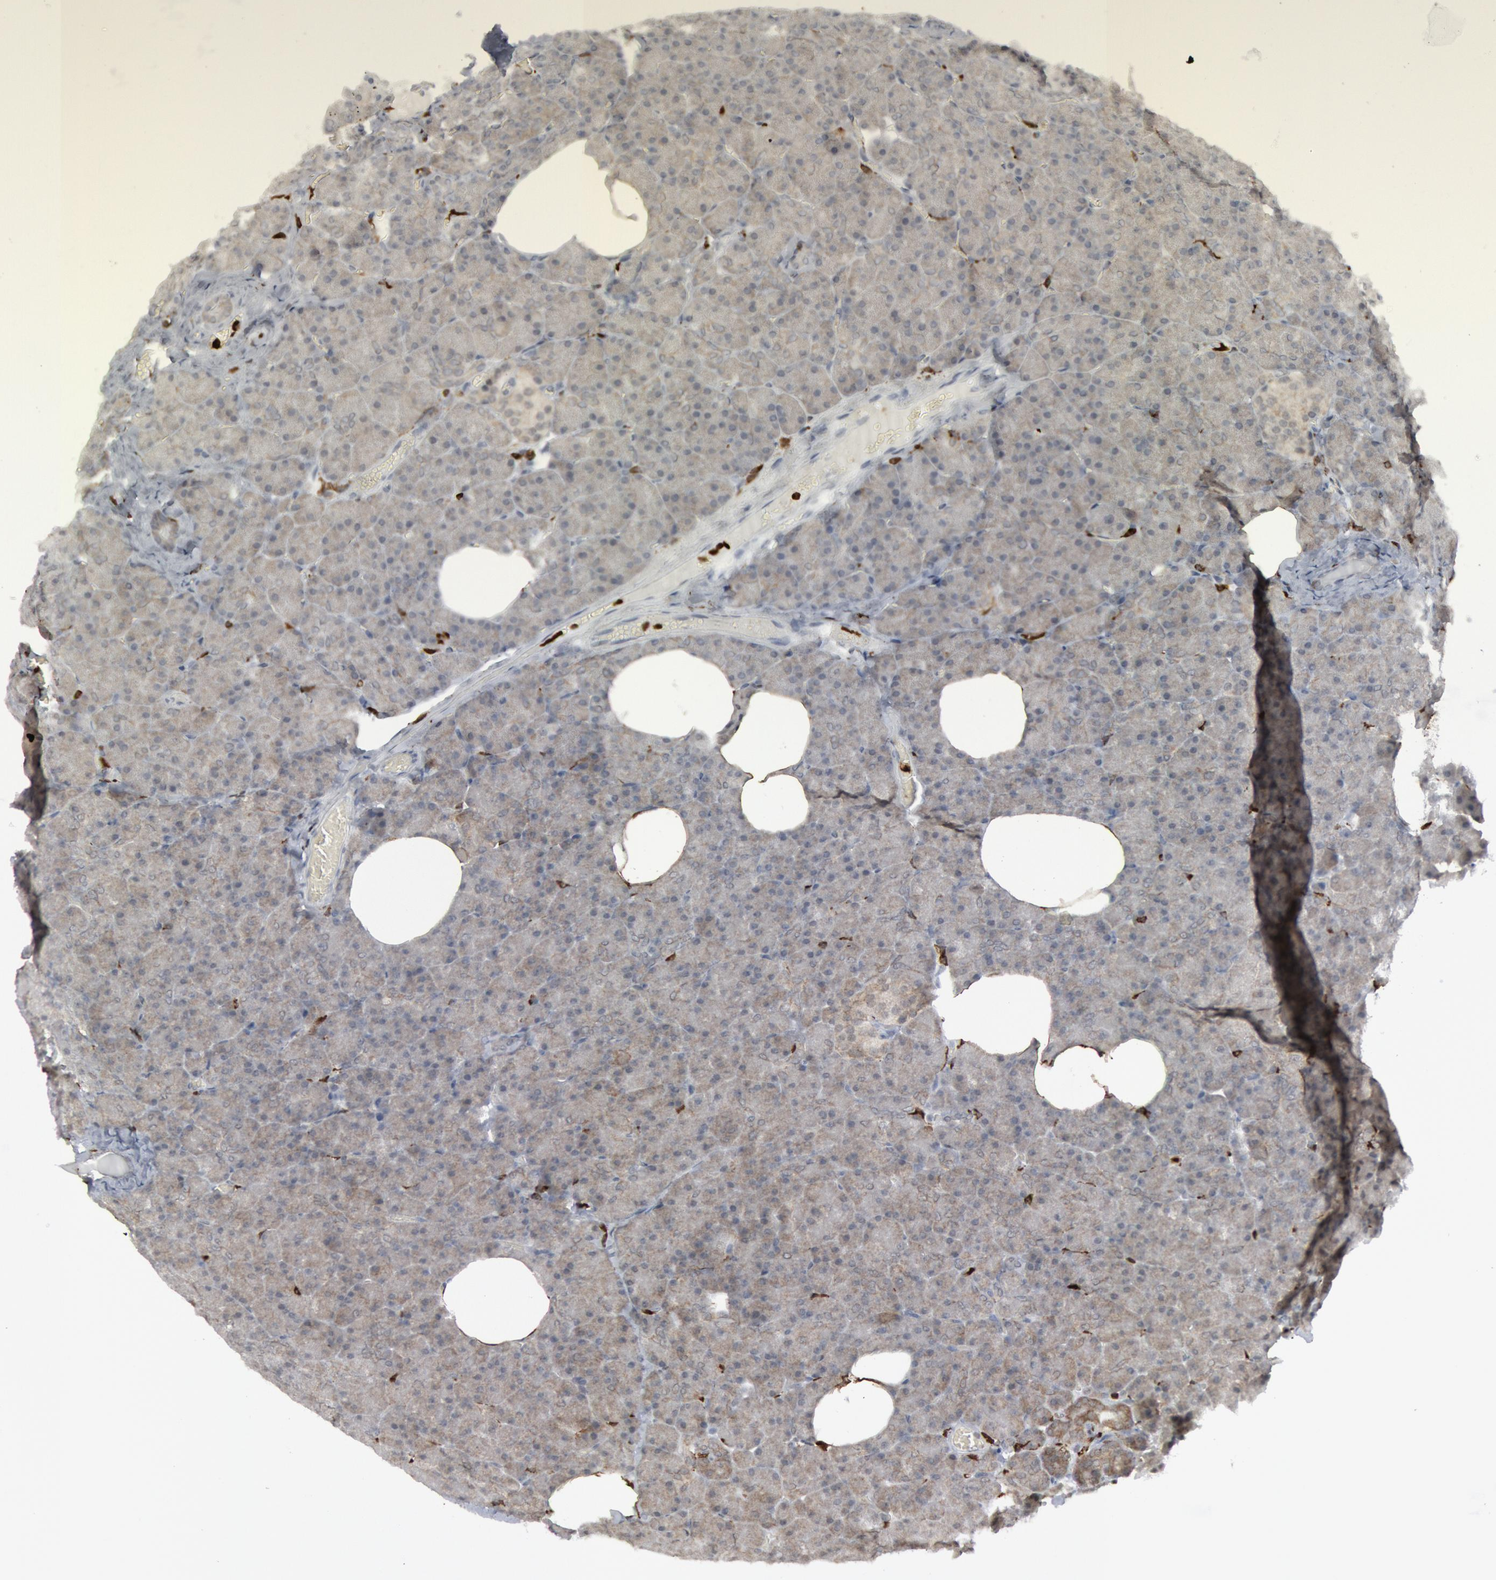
{"staining": {"intensity": "weak", "quantity": ">75%", "location": "cytoplasmic/membranous"}, "tissue": "pancreas", "cell_type": "Exocrine glandular cells", "image_type": "normal", "snomed": [{"axis": "morphology", "description": "Normal tissue, NOS"}, {"axis": "topography", "description": "Pancreas"}], "caption": "Unremarkable pancreas reveals weak cytoplasmic/membranous expression in approximately >75% of exocrine glandular cells, visualized by immunohistochemistry. The staining was performed using DAB (3,3'-diaminobenzidine), with brown indicating positive protein expression. Nuclei are stained blue with hematoxylin.", "gene": "PTPN6", "patient": {"sex": "female", "age": 35}}